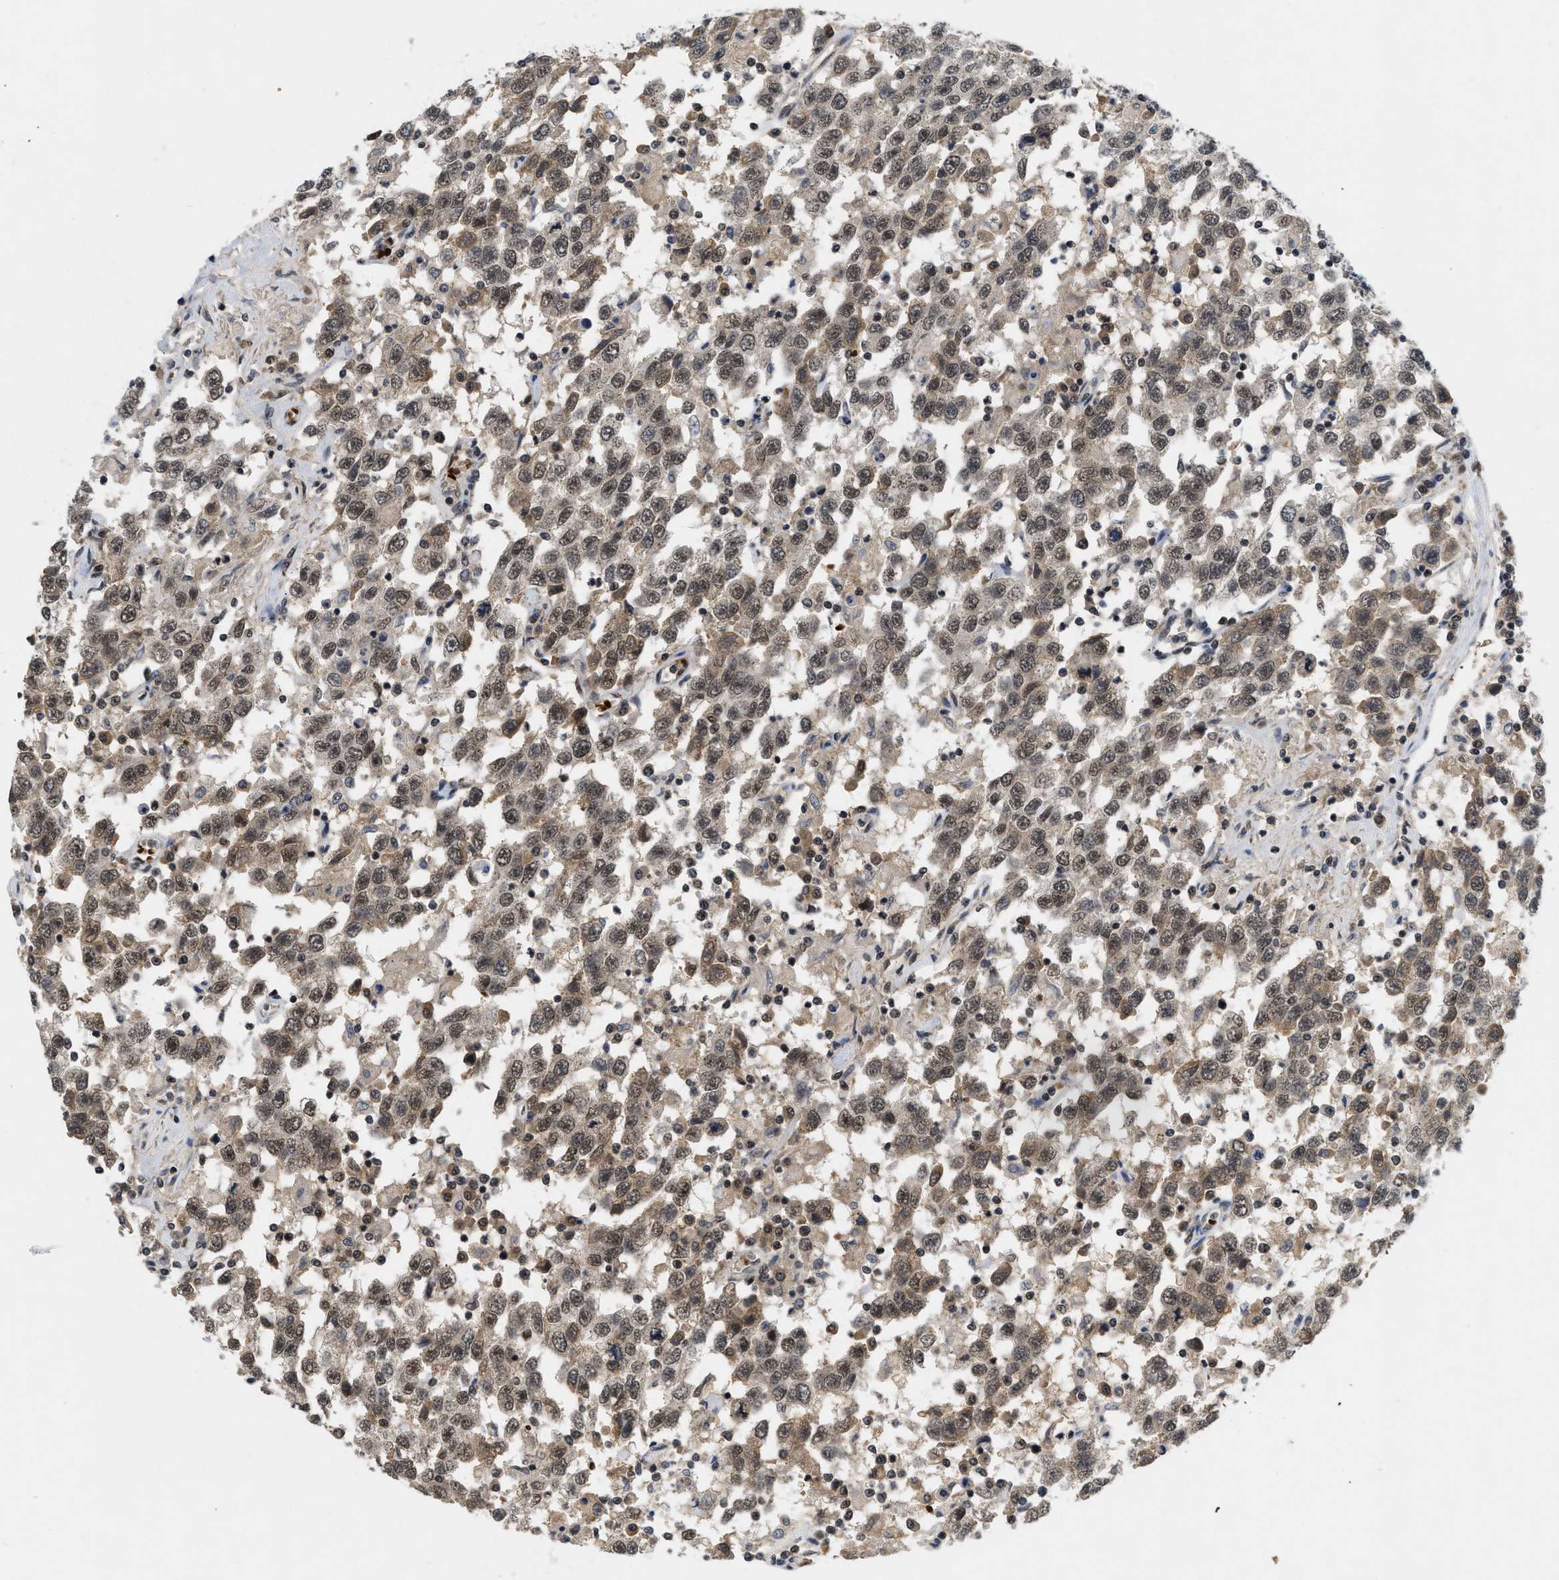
{"staining": {"intensity": "moderate", "quantity": ">75%", "location": "nuclear"}, "tissue": "testis cancer", "cell_type": "Tumor cells", "image_type": "cancer", "snomed": [{"axis": "morphology", "description": "Seminoma, NOS"}, {"axis": "topography", "description": "Testis"}], "caption": "The image reveals staining of testis cancer (seminoma), revealing moderate nuclear protein staining (brown color) within tumor cells.", "gene": "ZNF346", "patient": {"sex": "male", "age": 41}}